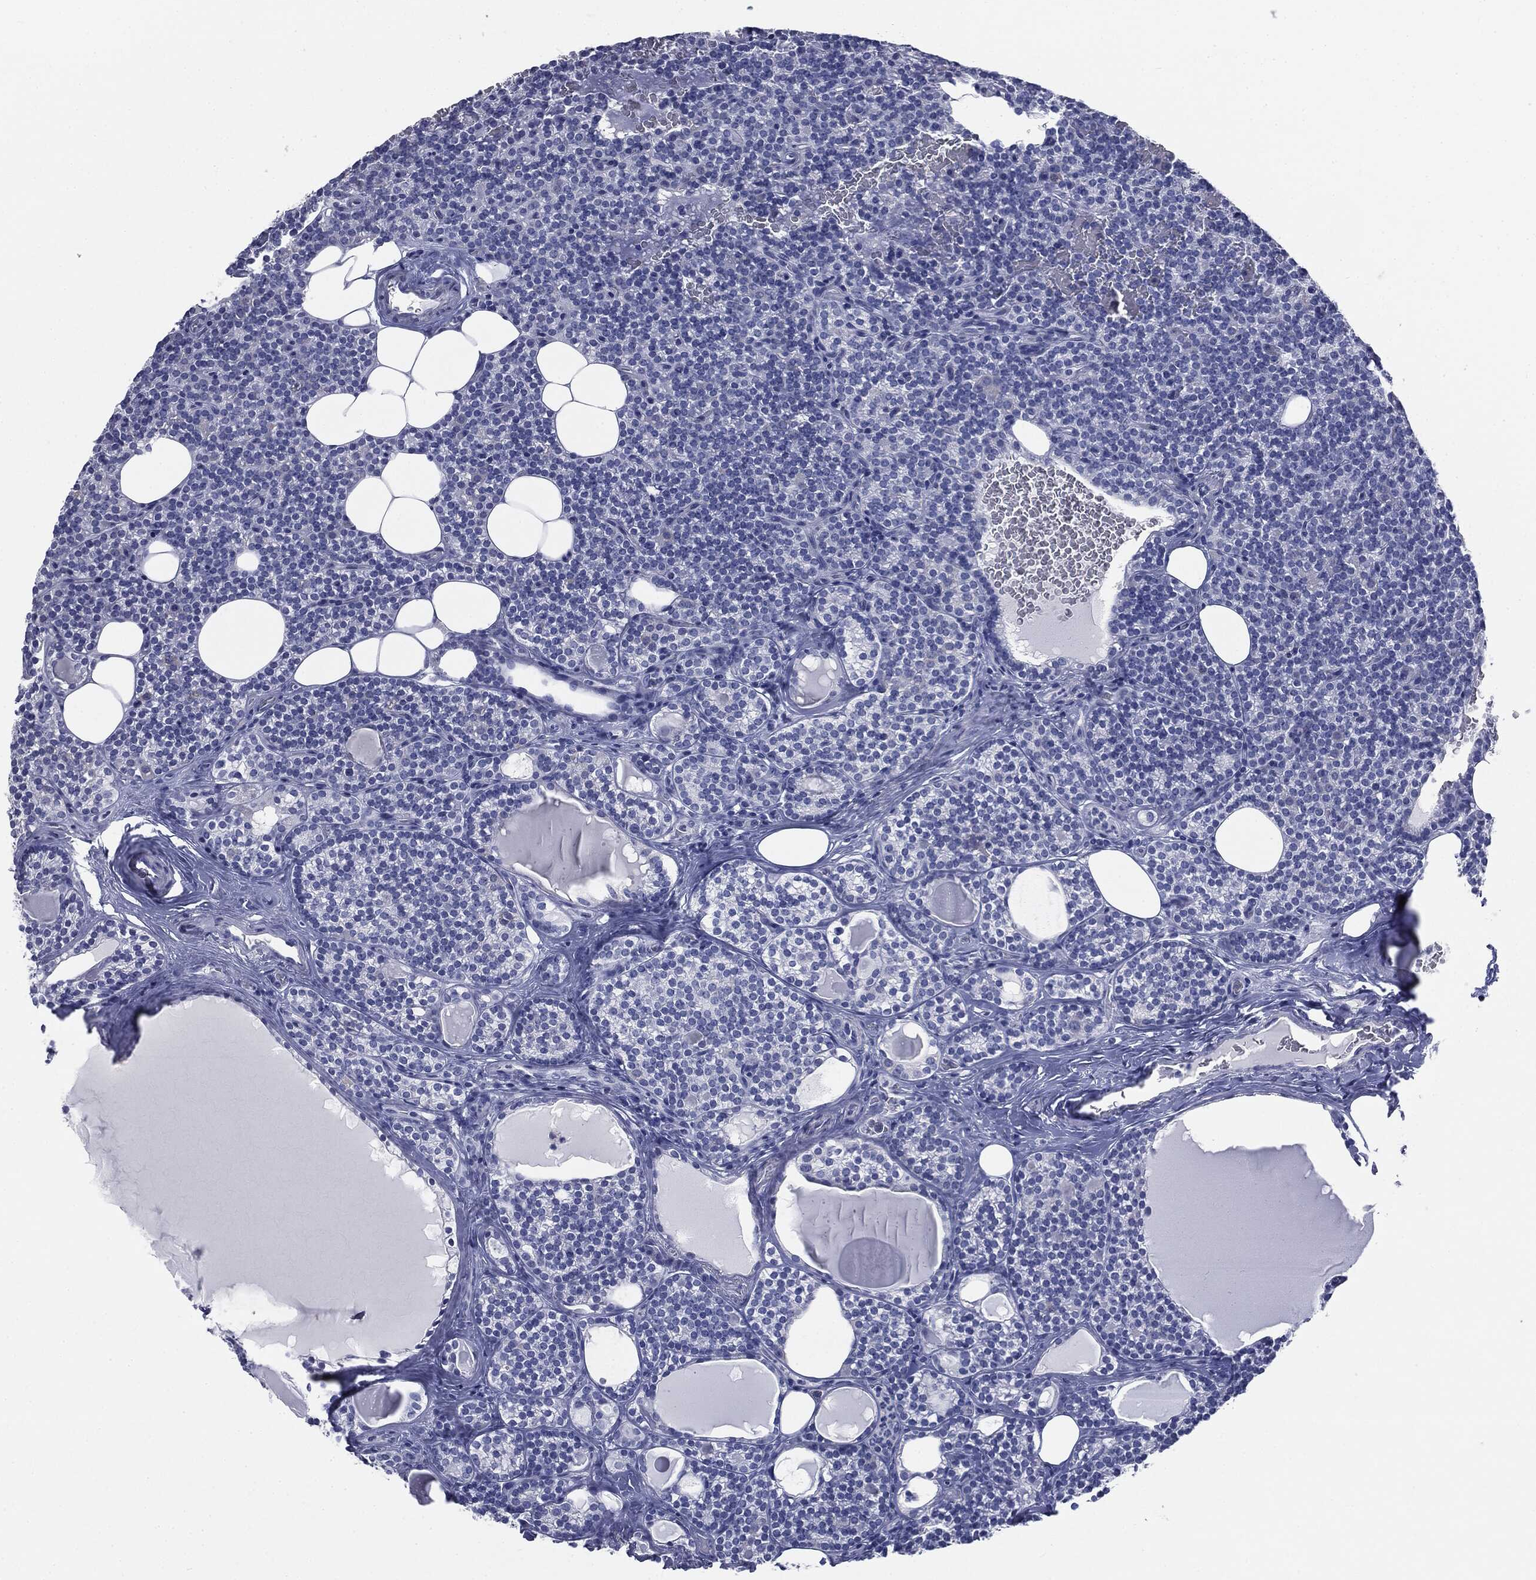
{"staining": {"intensity": "negative", "quantity": "none", "location": "none"}, "tissue": "parathyroid gland", "cell_type": "Glandular cells", "image_type": "normal", "snomed": [{"axis": "morphology", "description": "Normal tissue, NOS"}, {"axis": "topography", "description": "Parathyroid gland"}], "caption": "There is no significant positivity in glandular cells of parathyroid gland. Nuclei are stained in blue.", "gene": "ATP2A1", "patient": {"sex": "female", "age": 63}}